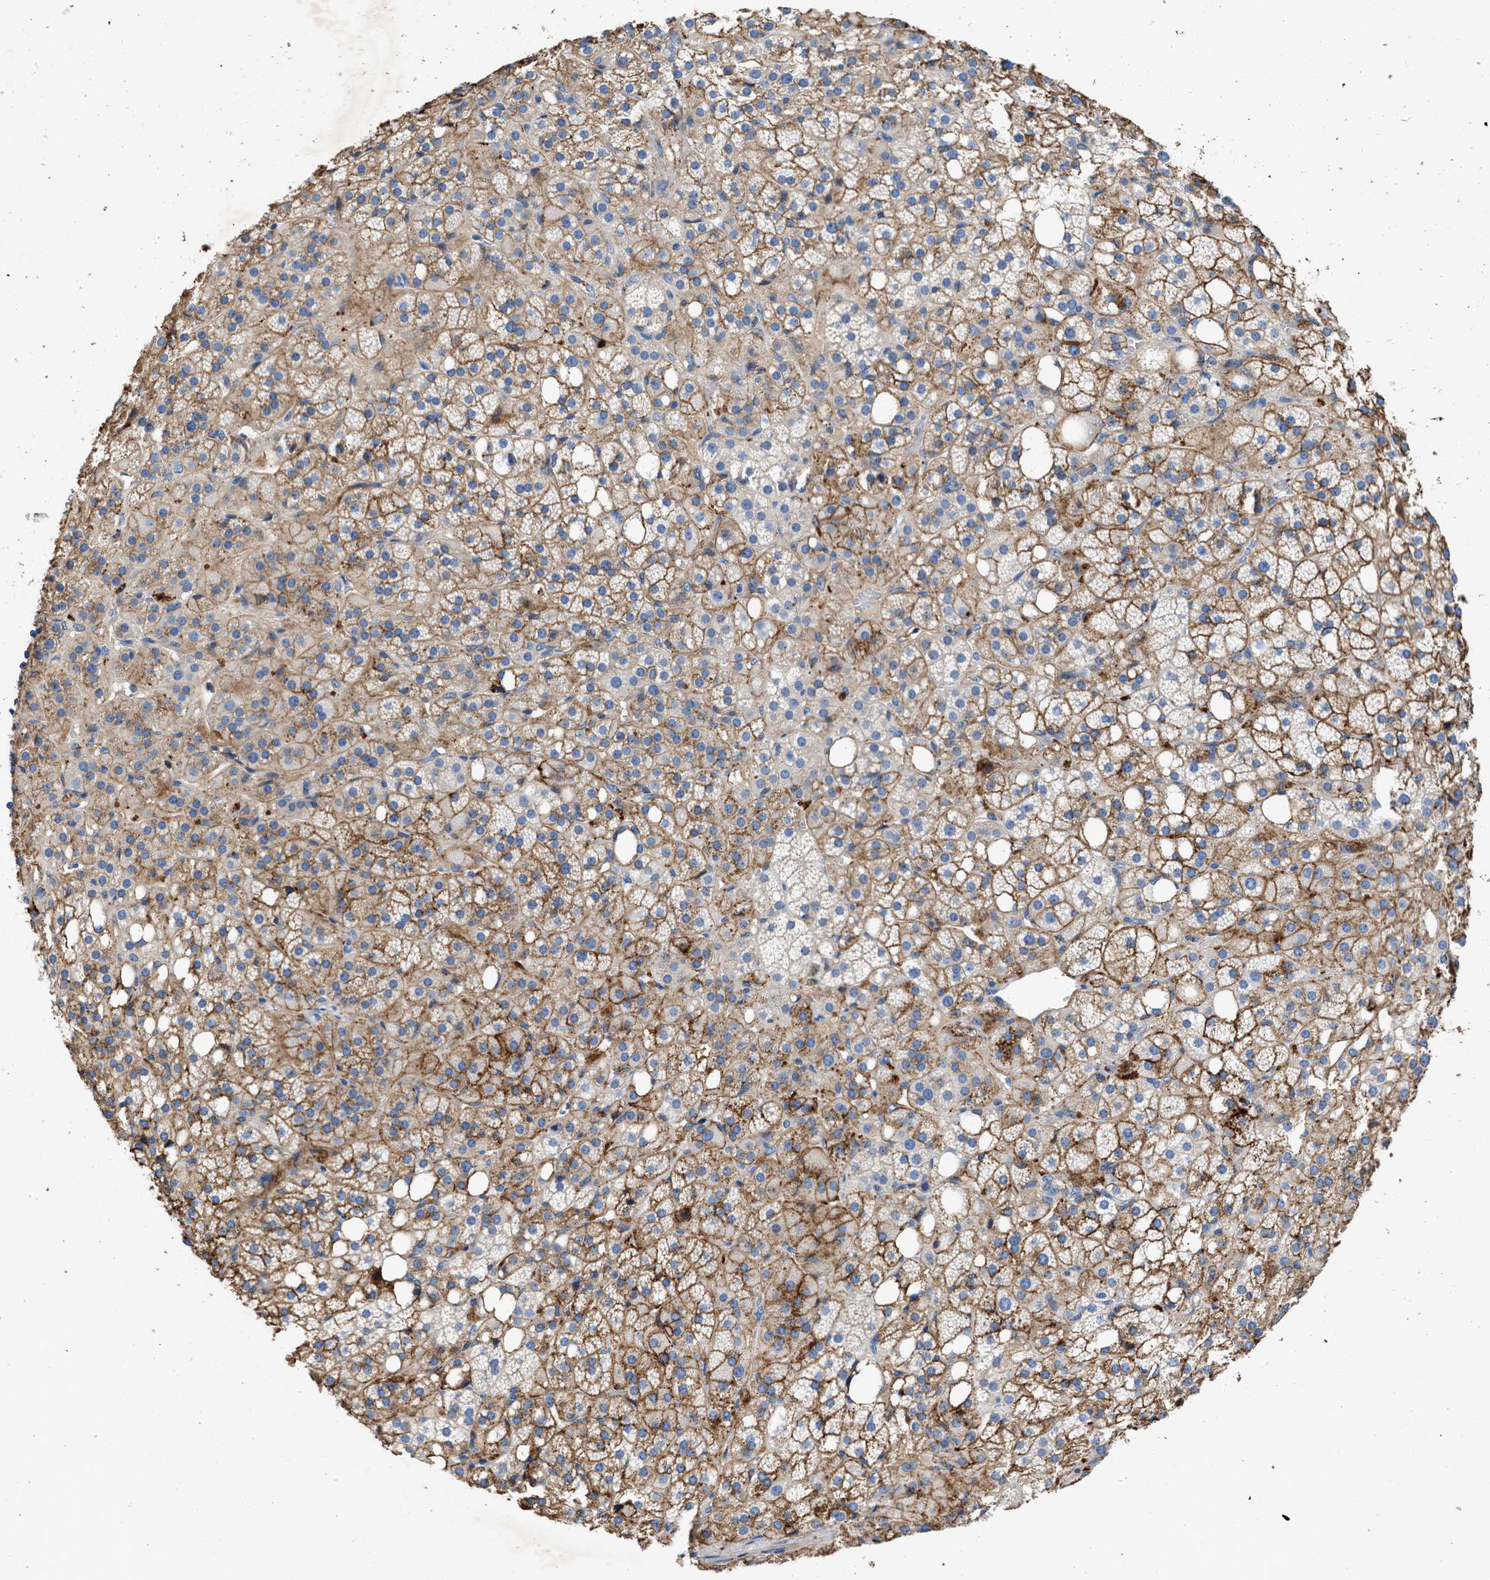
{"staining": {"intensity": "moderate", "quantity": "25%-75%", "location": "cytoplasmic/membranous"}, "tissue": "adrenal gland", "cell_type": "Glandular cells", "image_type": "normal", "snomed": [{"axis": "morphology", "description": "Normal tissue, NOS"}, {"axis": "topography", "description": "Adrenal gland"}], "caption": "IHC (DAB (3,3'-diaminobenzidine)) staining of benign human adrenal gland shows moderate cytoplasmic/membranous protein positivity in approximately 25%-75% of glandular cells. (Brightfield microscopy of DAB IHC at high magnification).", "gene": "KCNQ4", "patient": {"sex": "female", "age": 59}}